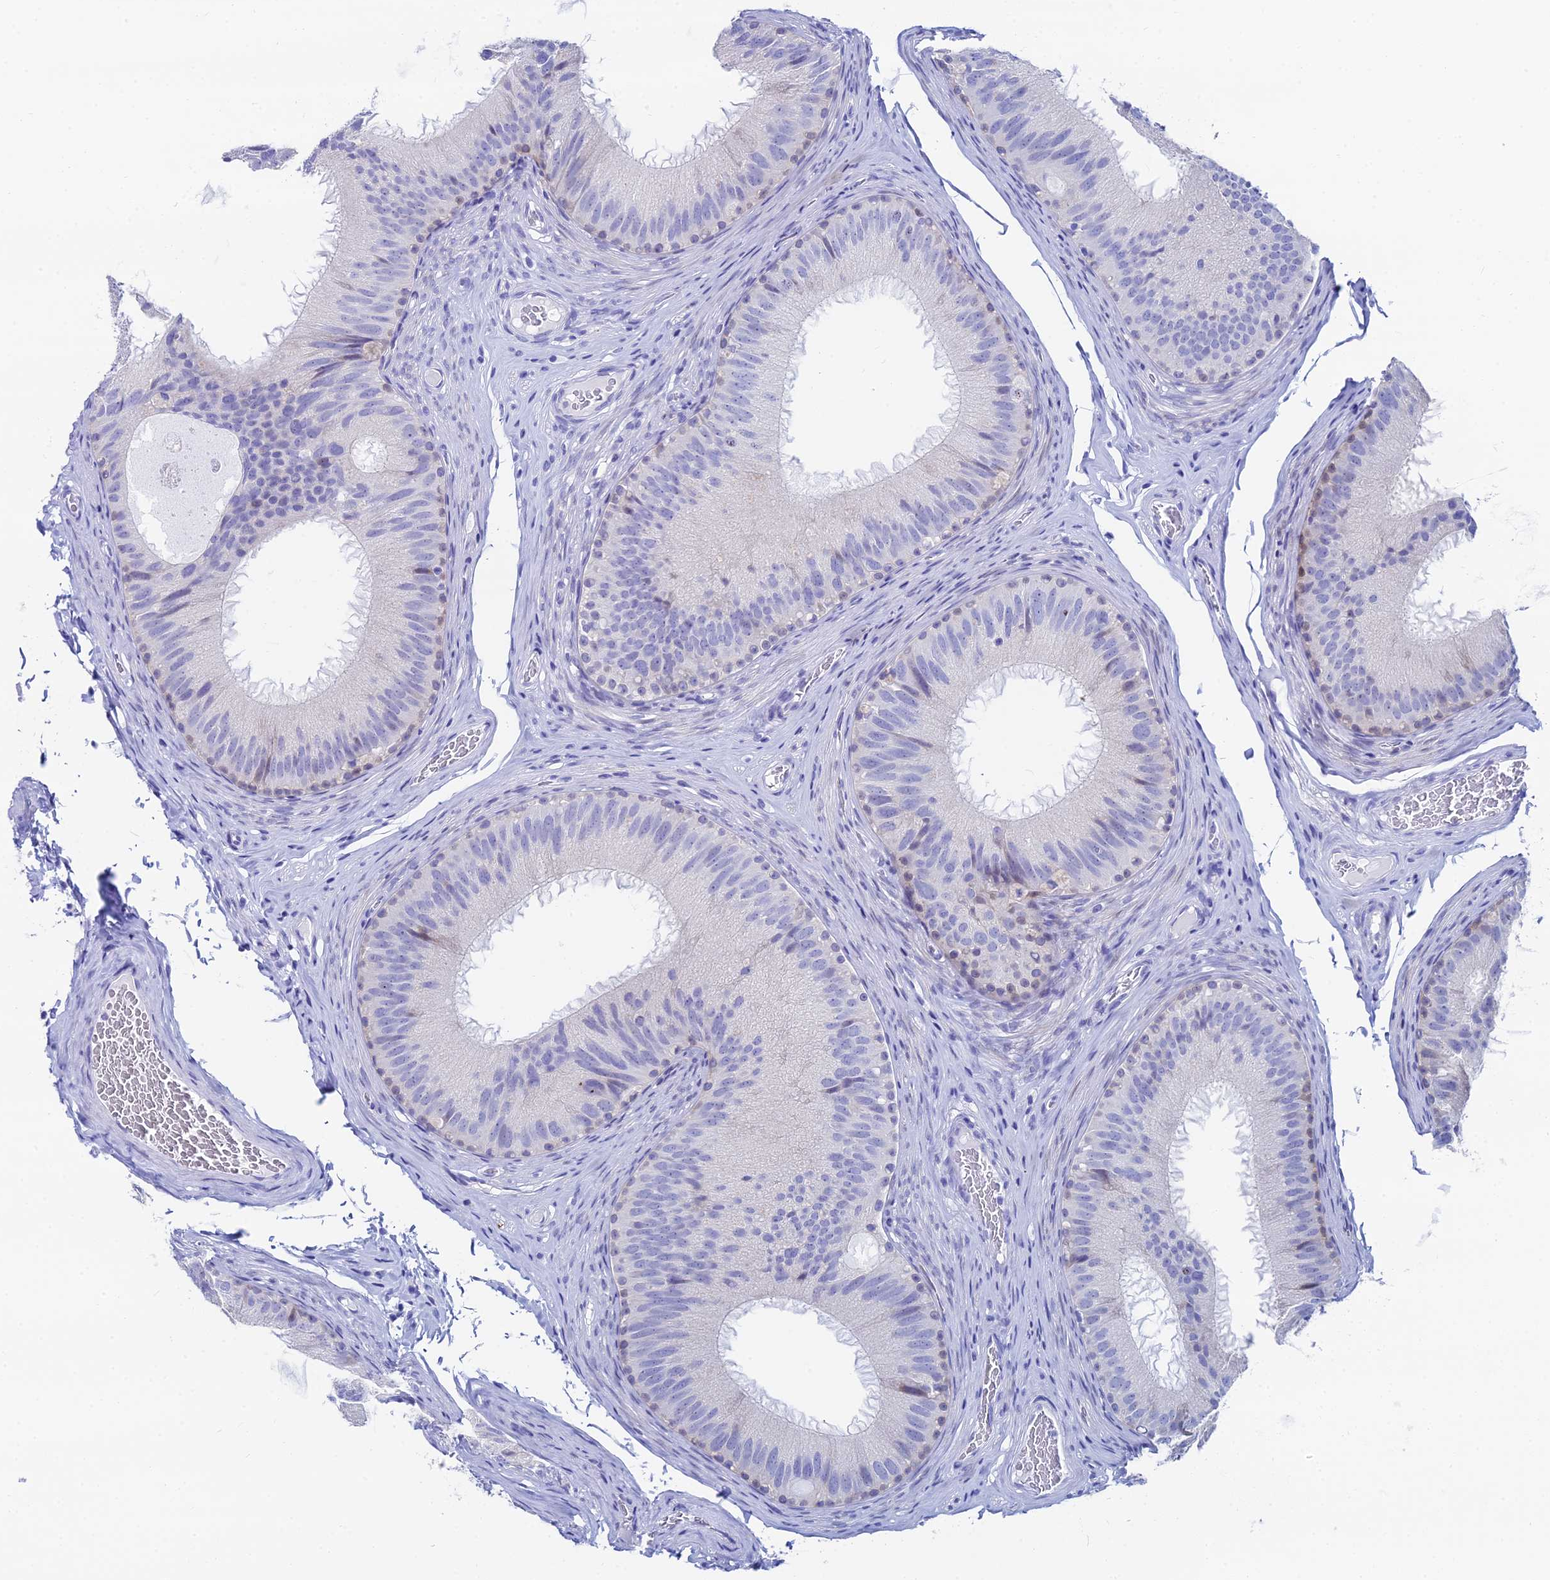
{"staining": {"intensity": "weak", "quantity": "<25%", "location": "cytoplasmic/membranous"}, "tissue": "epididymis", "cell_type": "Glandular cells", "image_type": "normal", "snomed": [{"axis": "morphology", "description": "Normal tissue, NOS"}, {"axis": "topography", "description": "Epididymis"}], "caption": "This is a histopathology image of immunohistochemistry (IHC) staining of benign epididymis, which shows no positivity in glandular cells.", "gene": "HSPA1L", "patient": {"sex": "male", "age": 34}}